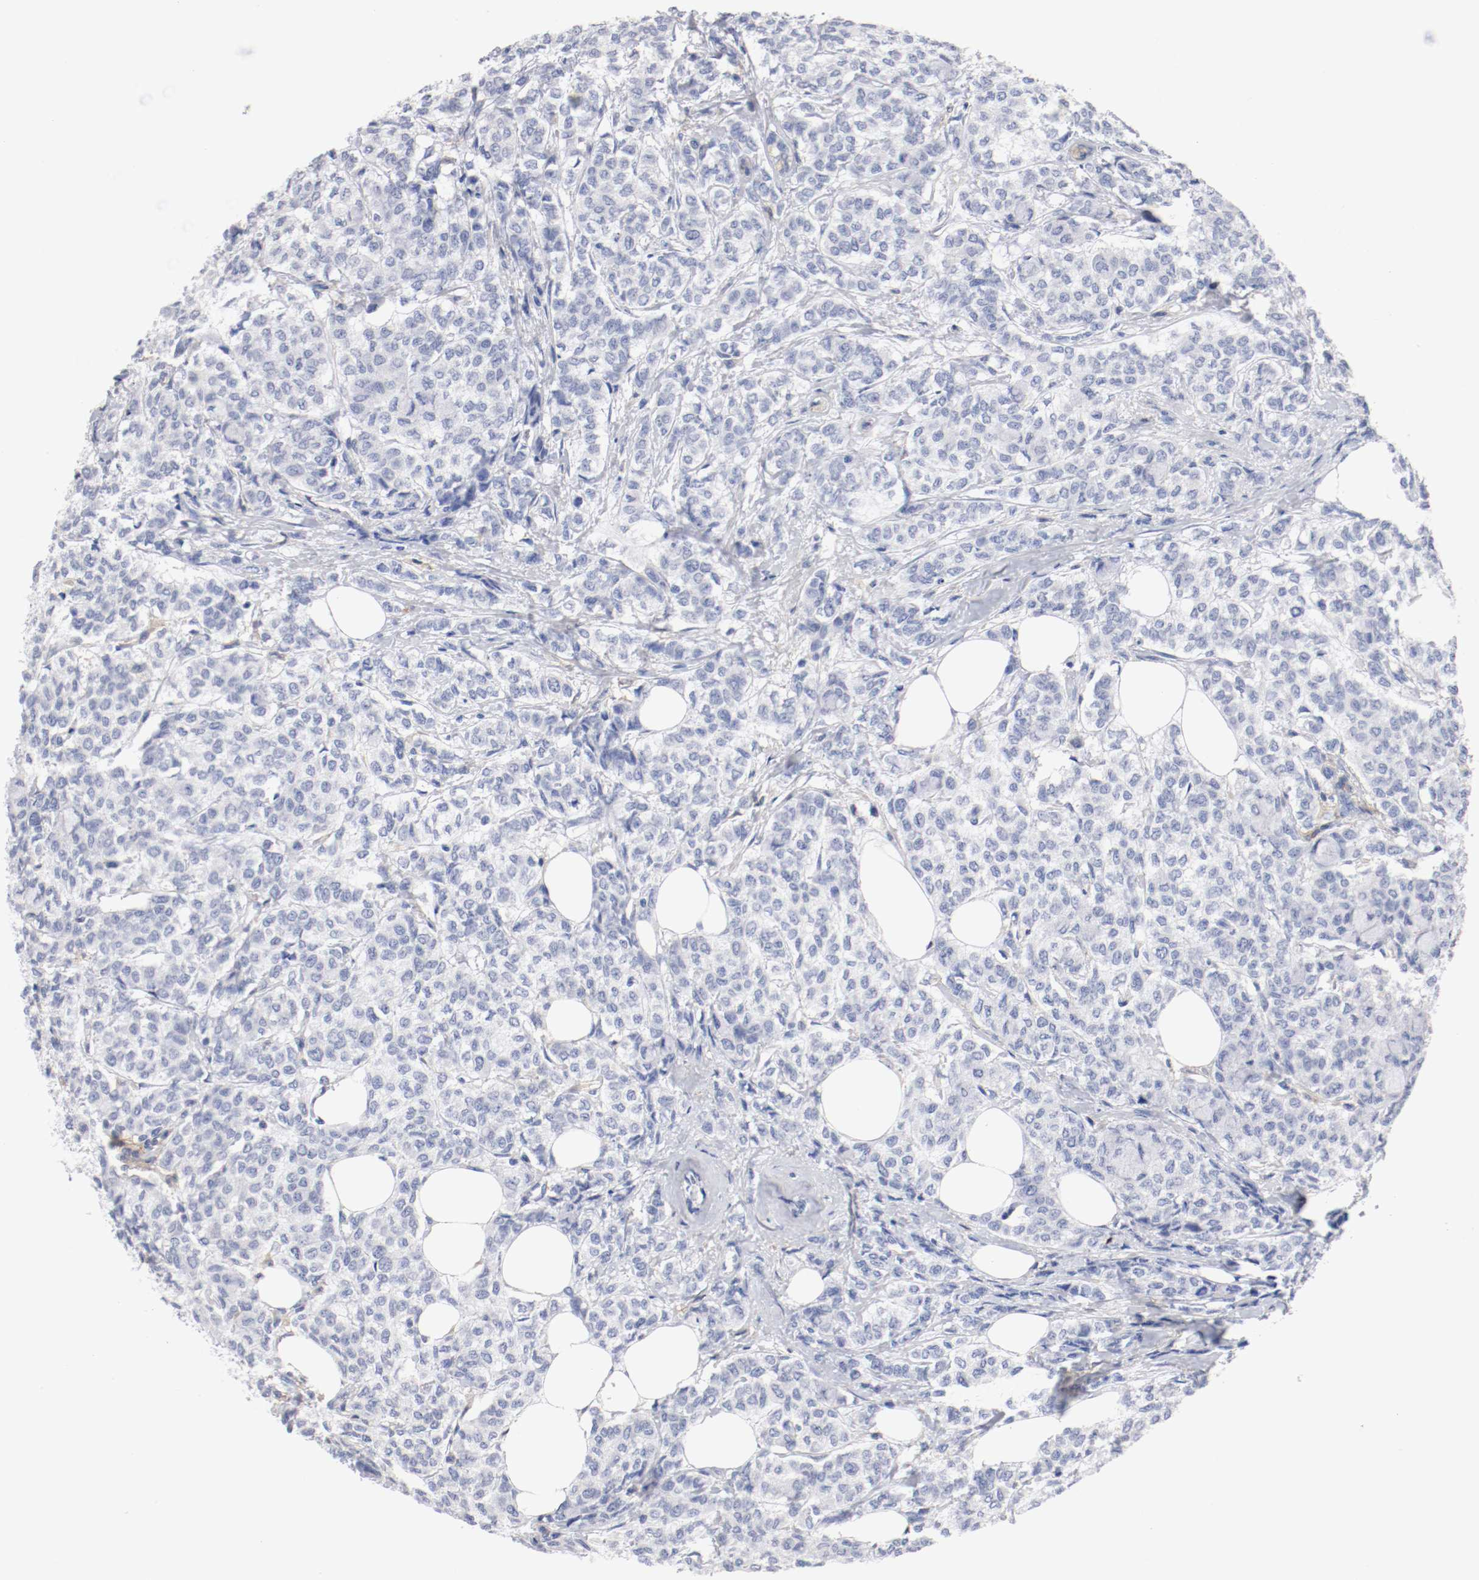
{"staining": {"intensity": "negative", "quantity": "none", "location": "none"}, "tissue": "breast cancer", "cell_type": "Tumor cells", "image_type": "cancer", "snomed": [{"axis": "morphology", "description": "Lobular carcinoma"}, {"axis": "topography", "description": "Breast"}], "caption": "This is an IHC image of human breast lobular carcinoma. There is no positivity in tumor cells.", "gene": "FGFBP1", "patient": {"sex": "female", "age": 60}}